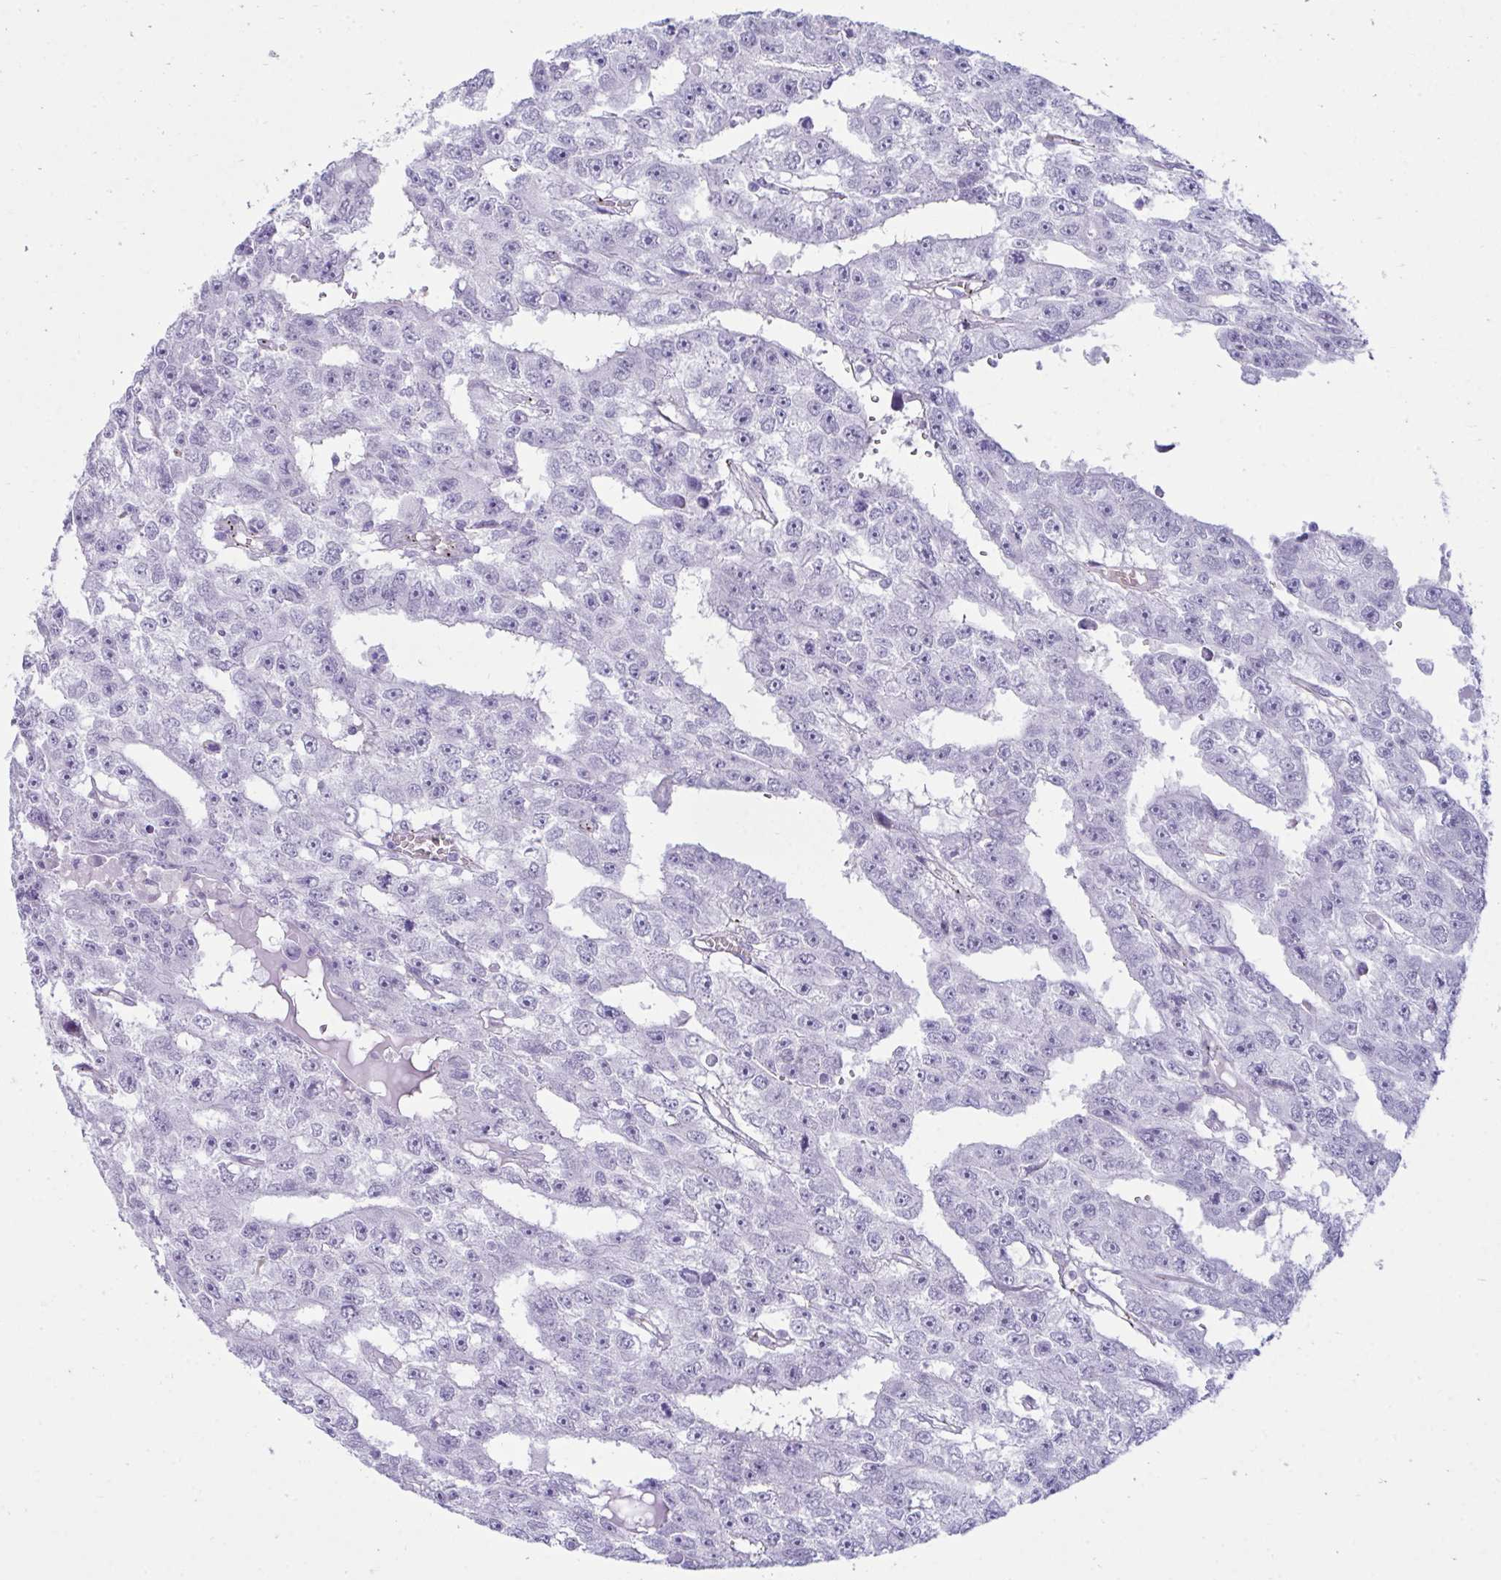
{"staining": {"intensity": "negative", "quantity": "none", "location": "none"}, "tissue": "testis cancer", "cell_type": "Tumor cells", "image_type": "cancer", "snomed": [{"axis": "morphology", "description": "Carcinoma, Embryonal, NOS"}, {"axis": "topography", "description": "Testis"}], "caption": "Immunohistochemistry histopathology image of embryonal carcinoma (testis) stained for a protein (brown), which shows no expression in tumor cells.", "gene": "UBL3", "patient": {"sex": "male", "age": 20}}